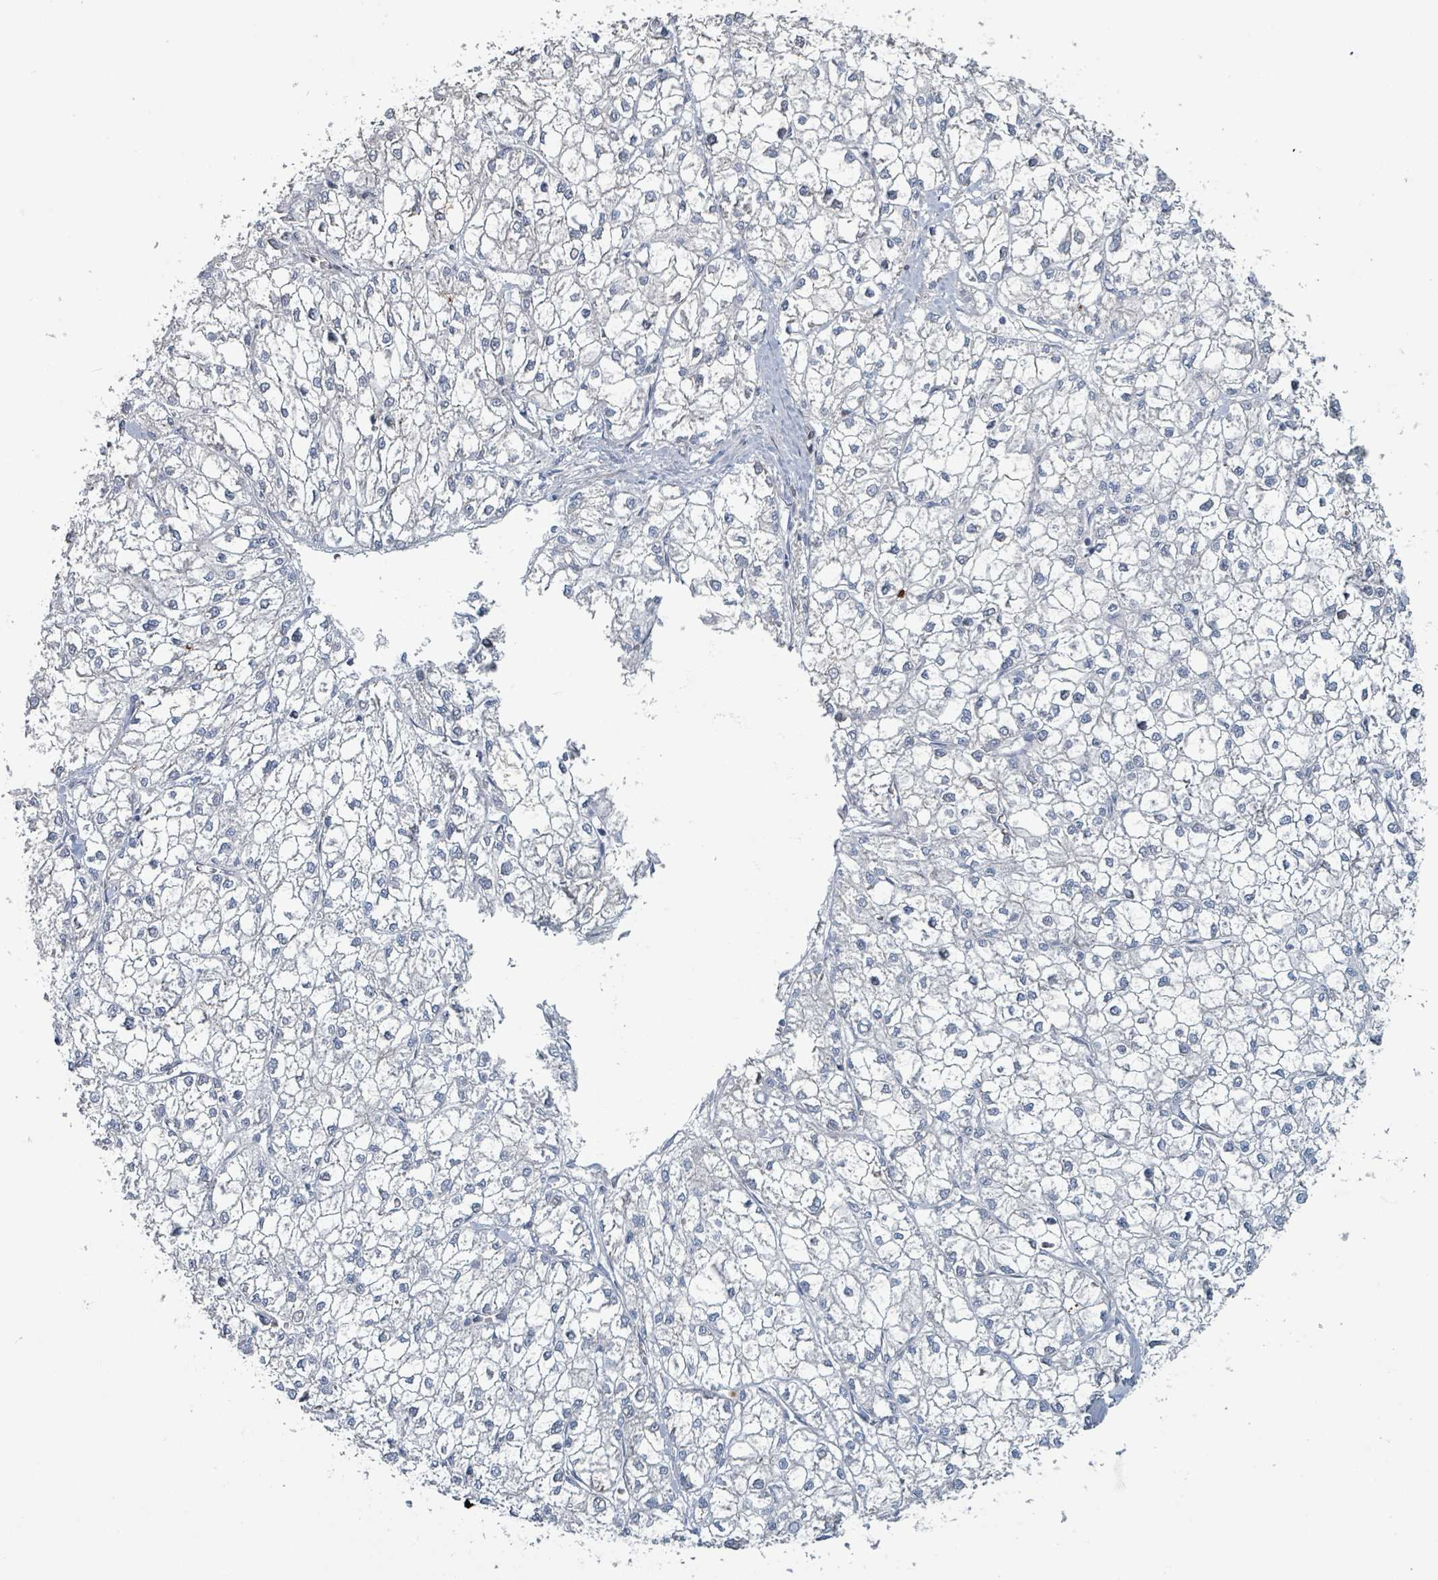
{"staining": {"intensity": "negative", "quantity": "none", "location": "none"}, "tissue": "liver cancer", "cell_type": "Tumor cells", "image_type": "cancer", "snomed": [{"axis": "morphology", "description": "Carcinoma, Hepatocellular, NOS"}, {"axis": "topography", "description": "Liver"}], "caption": "Protein analysis of liver hepatocellular carcinoma shows no significant positivity in tumor cells.", "gene": "RAB33B", "patient": {"sex": "female", "age": 43}}